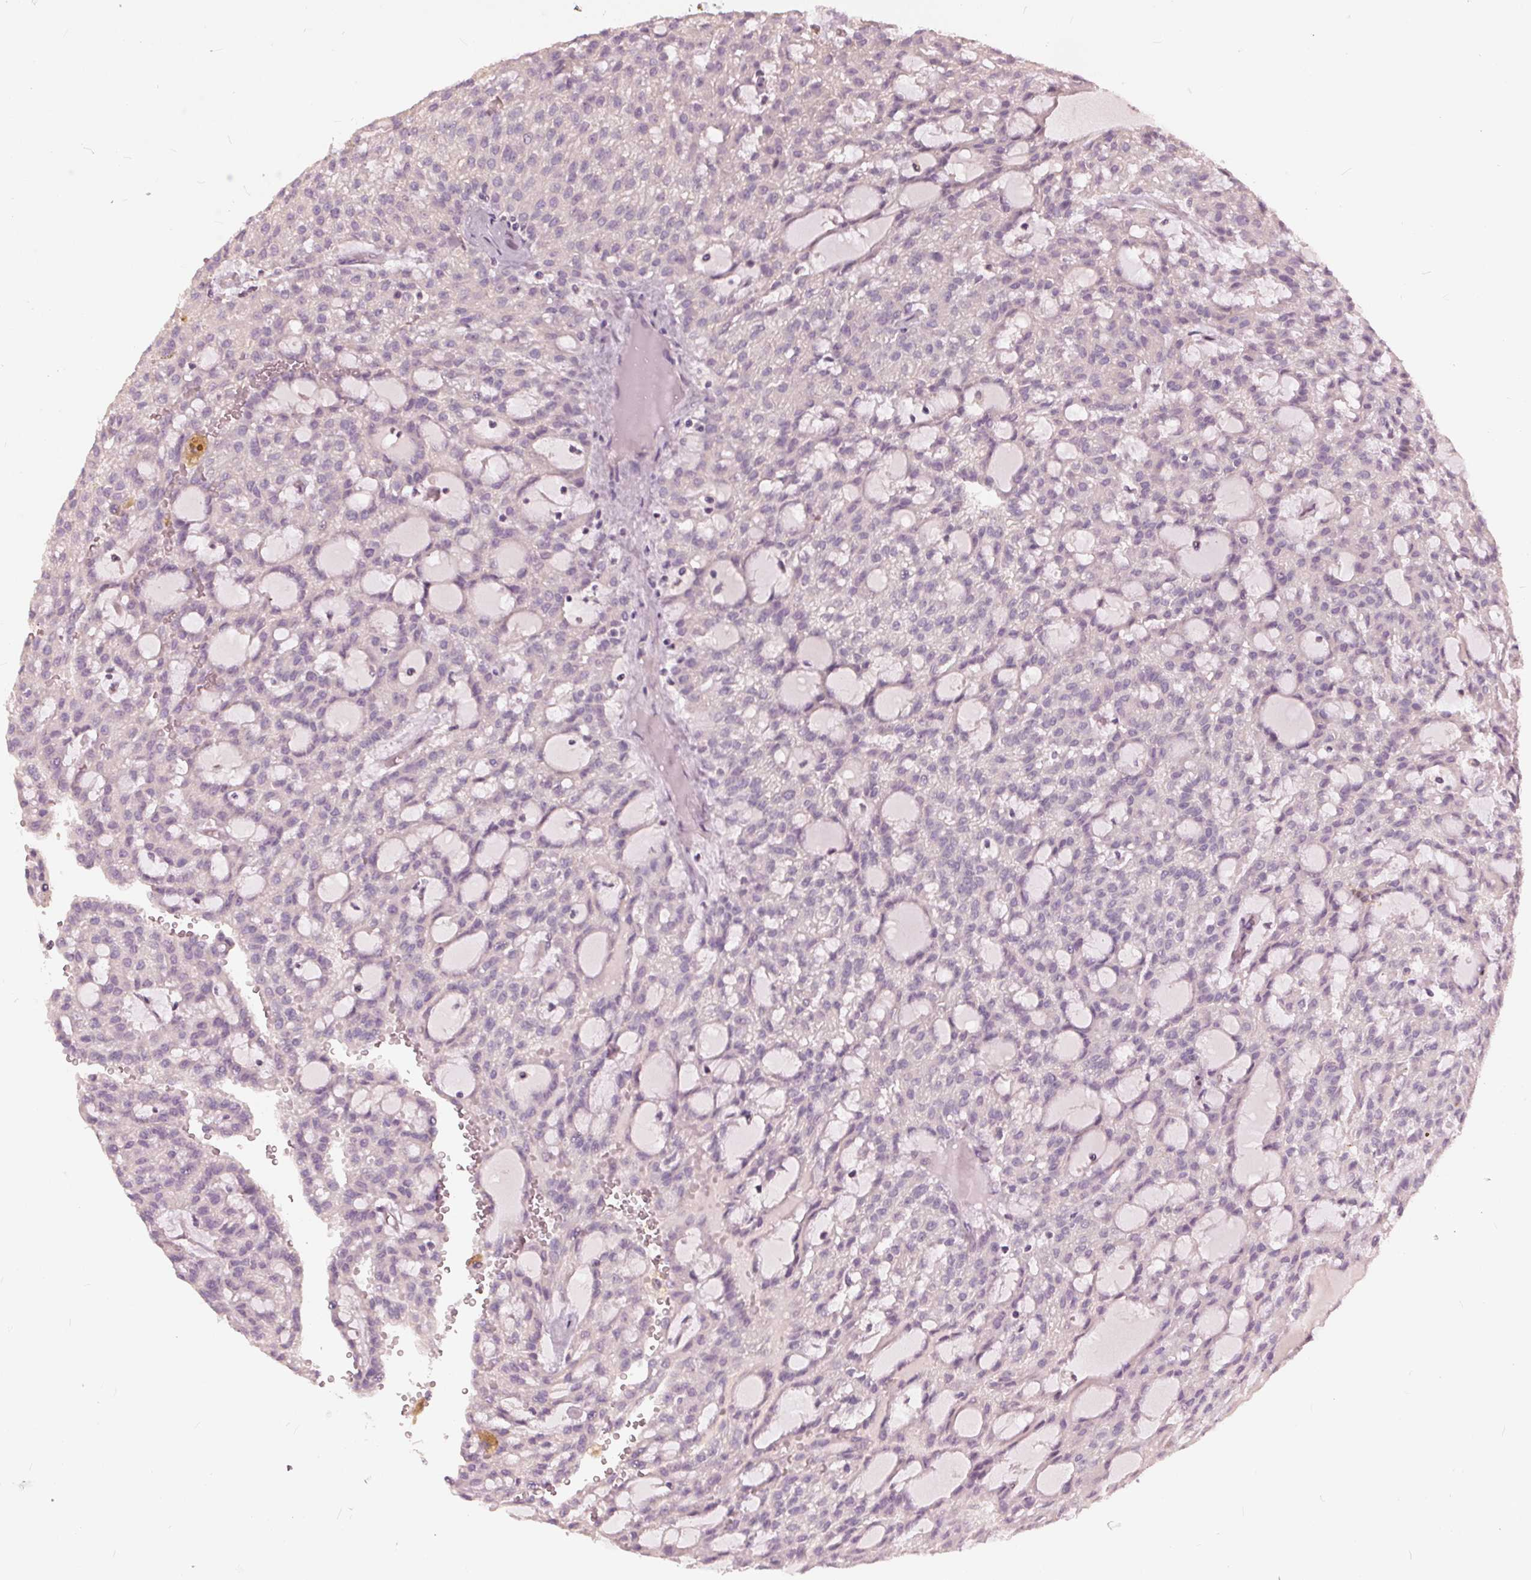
{"staining": {"intensity": "negative", "quantity": "none", "location": "none"}, "tissue": "renal cancer", "cell_type": "Tumor cells", "image_type": "cancer", "snomed": [{"axis": "morphology", "description": "Adenocarcinoma, NOS"}, {"axis": "topography", "description": "Kidney"}], "caption": "Immunohistochemistry (IHC) micrograph of neoplastic tissue: human adenocarcinoma (renal) stained with DAB (3,3'-diaminobenzidine) displays no significant protein positivity in tumor cells.", "gene": "KLK13", "patient": {"sex": "male", "age": 63}}